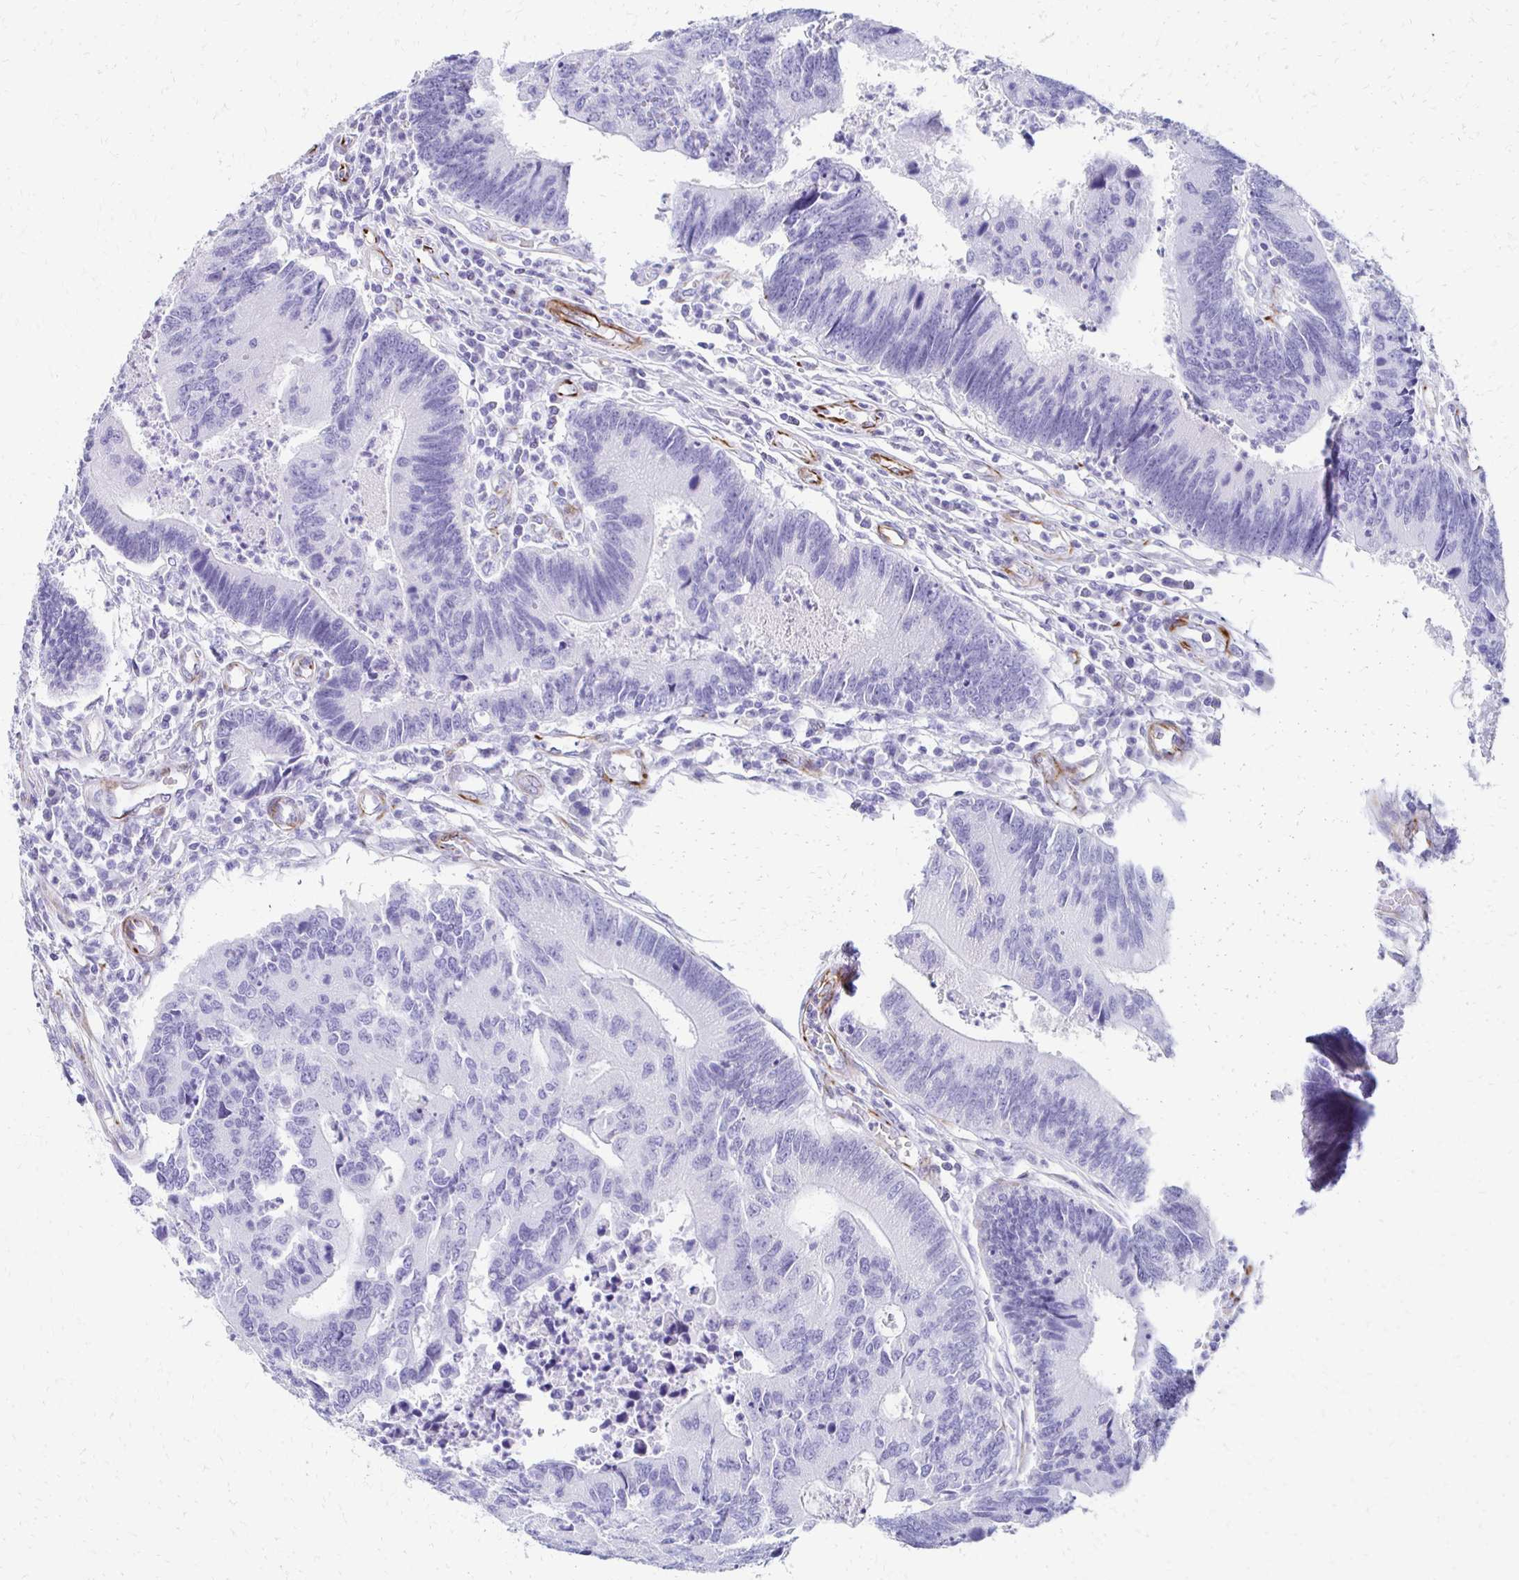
{"staining": {"intensity": "negative", "quantity": "none", "location": "none"}, "tissue": "colorectal cancer", "cell_type": "Tumor cells", "image_type": "cancer", "snomed": [{"axis": "morphology", "description": "Adenocarcinoma, NOS"}, {"axis": "topography", "description": "Colon"}], "caption": "This is an IHC photomicrograph of colorectal adenocarcinoma. There is no positivity in tumor cells.", "gene": "TMEM54", "patient": {"sex": "female", "age": 67}}